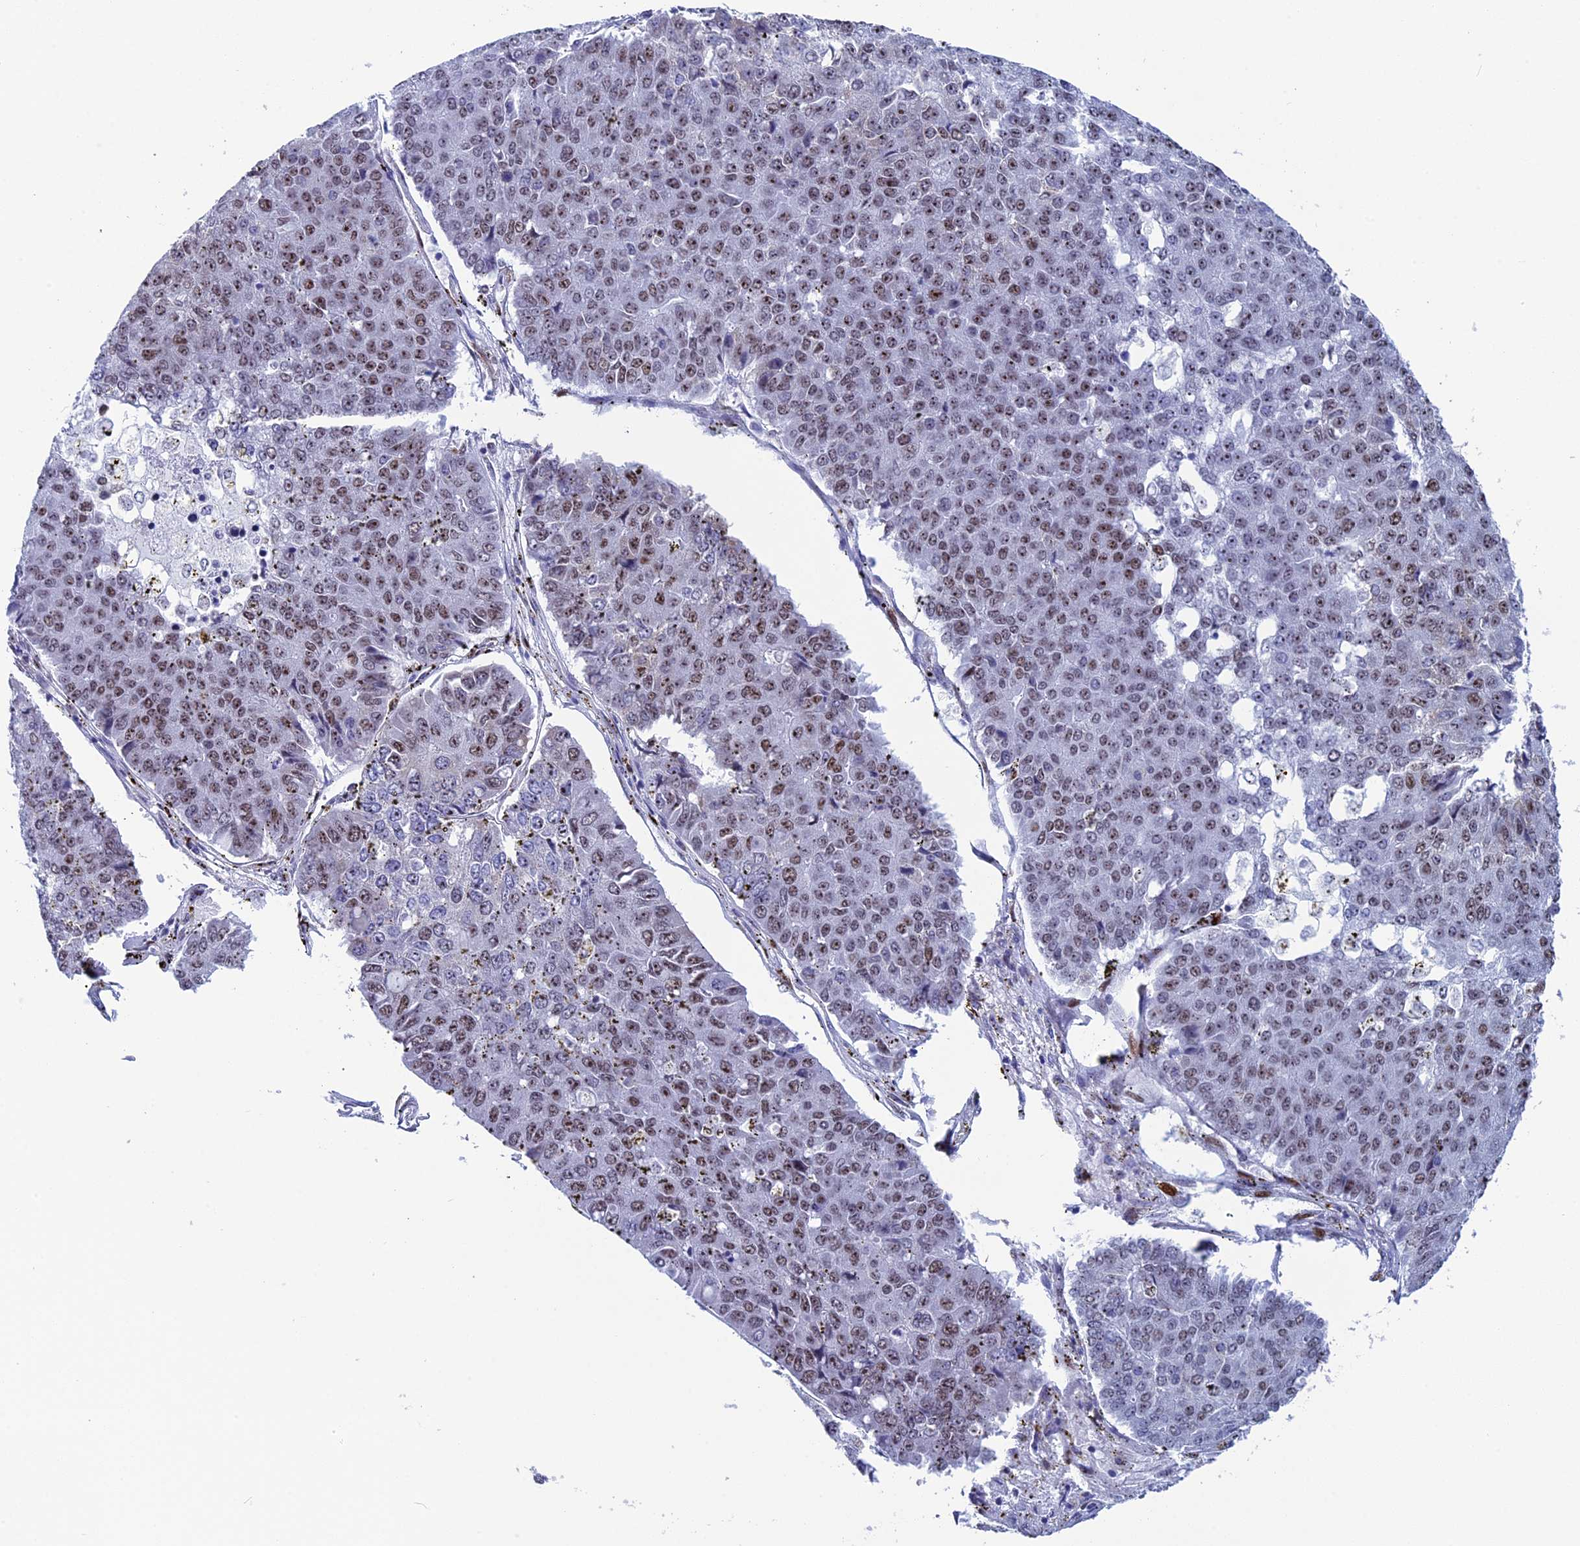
{"staining": {"intensity": "moderate", "quantity": ">75%", "location": "nuclear"}, "tissue": "pancreatic cancer", "cell_type": "Tumor cells", "image_type": "cancer", "snomed": [{"axis": "morphology", "description": "Adenocarcinoma, NOS"}, {"axis": "topography", "description": "Pancreas"}], "caption": "A brown stain shows moderate nuclear staining of a protein in adenocarcinoma (pancreatic) tumor cells.", "gene": "CCDC86", "patient": {"sex": "male", "age": 50}}